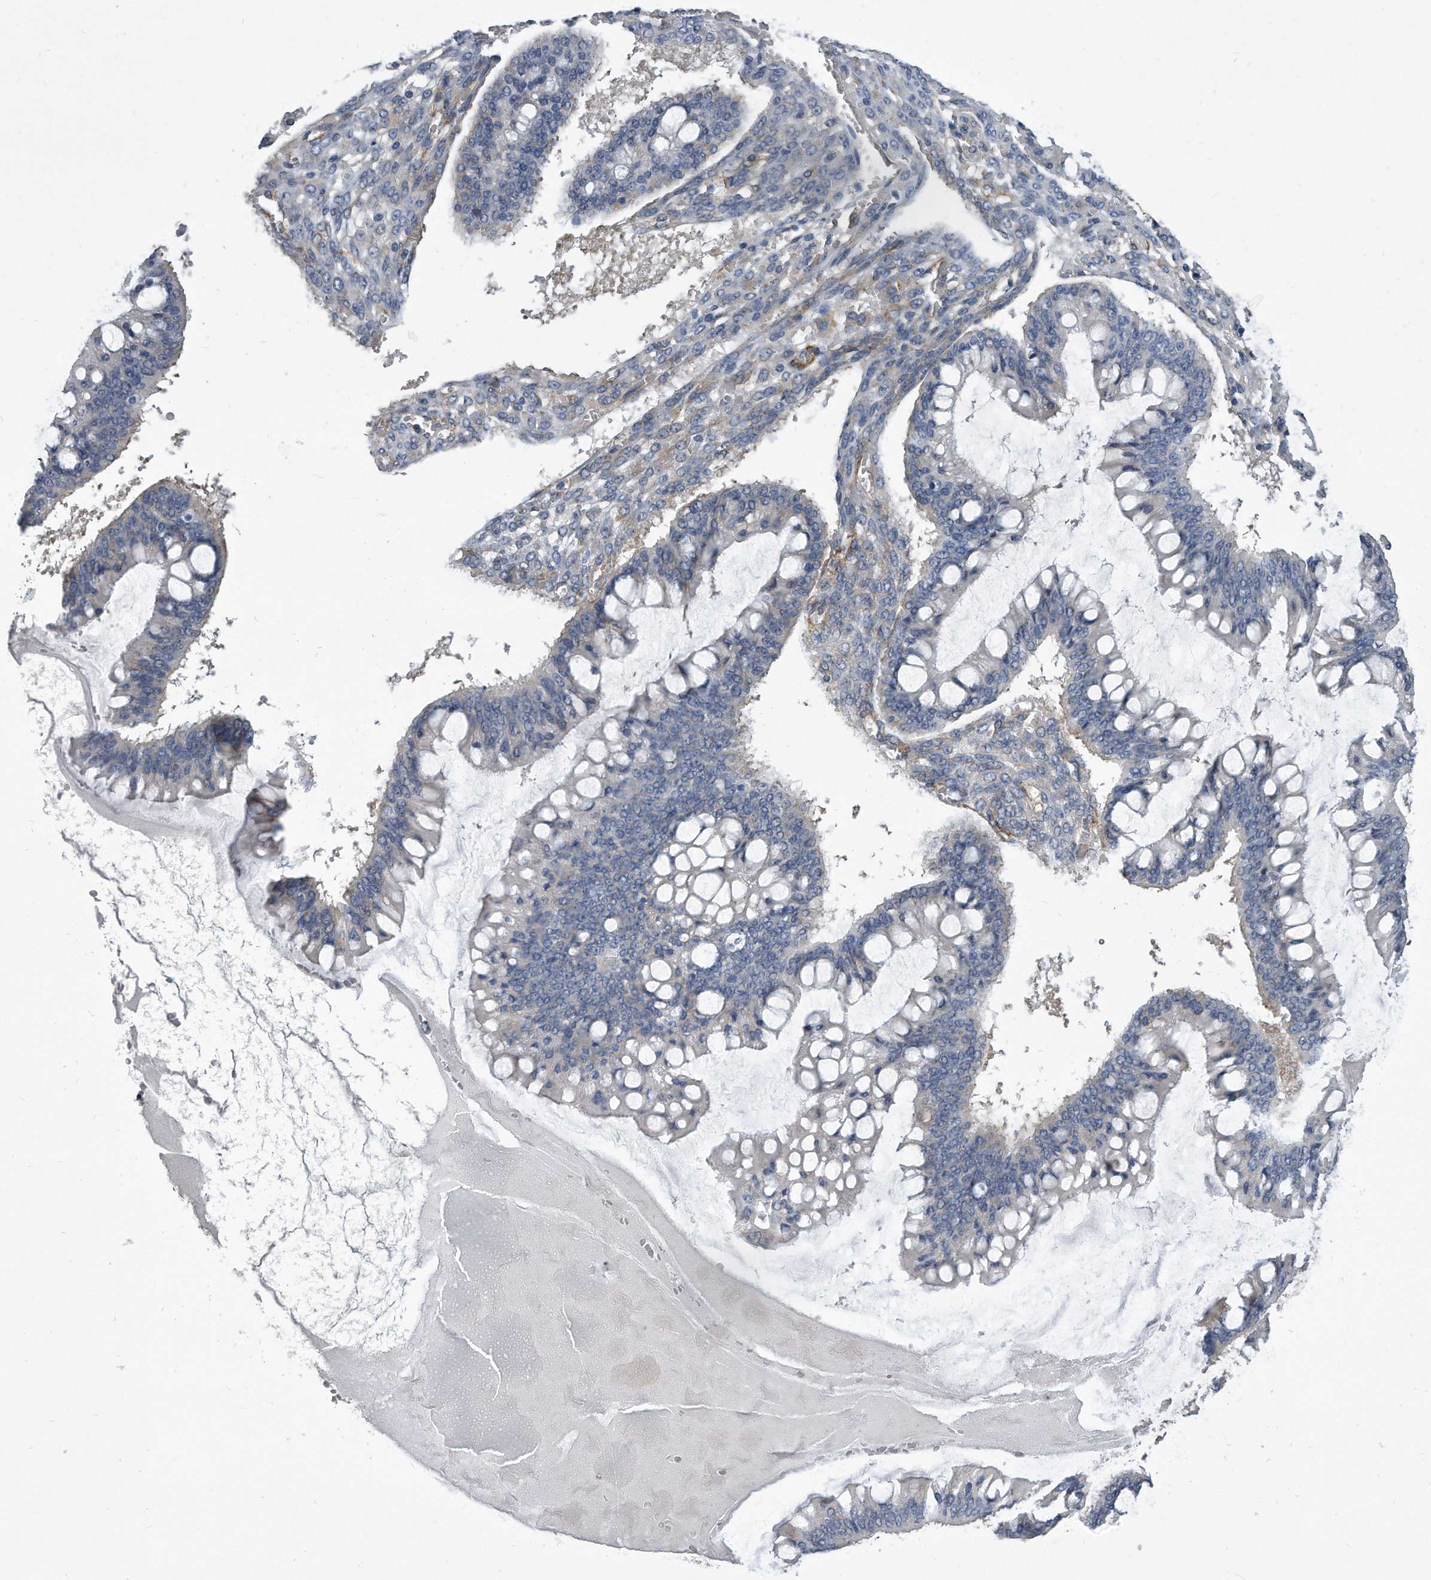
{"staining": {"intensity": "negative", "quantity": "none", "location": "none"}, "tissue": "ovarian cancer", "cell_type": "Tumor cells", "image_type": "cancer", "snomed": [{"axis": "morphology", "description": "Cystadenocarcinoma, mucinous, NOS"}, {"axis": "topography", "description": "Ovary"}], "caption": "Immunohistochemical staining of ovarian mucinous cystadenocarcinoma shows no significant staining in tumor cells.", "gene": "EIF2B4", "patient": {"sex": "female", "age": 73}}